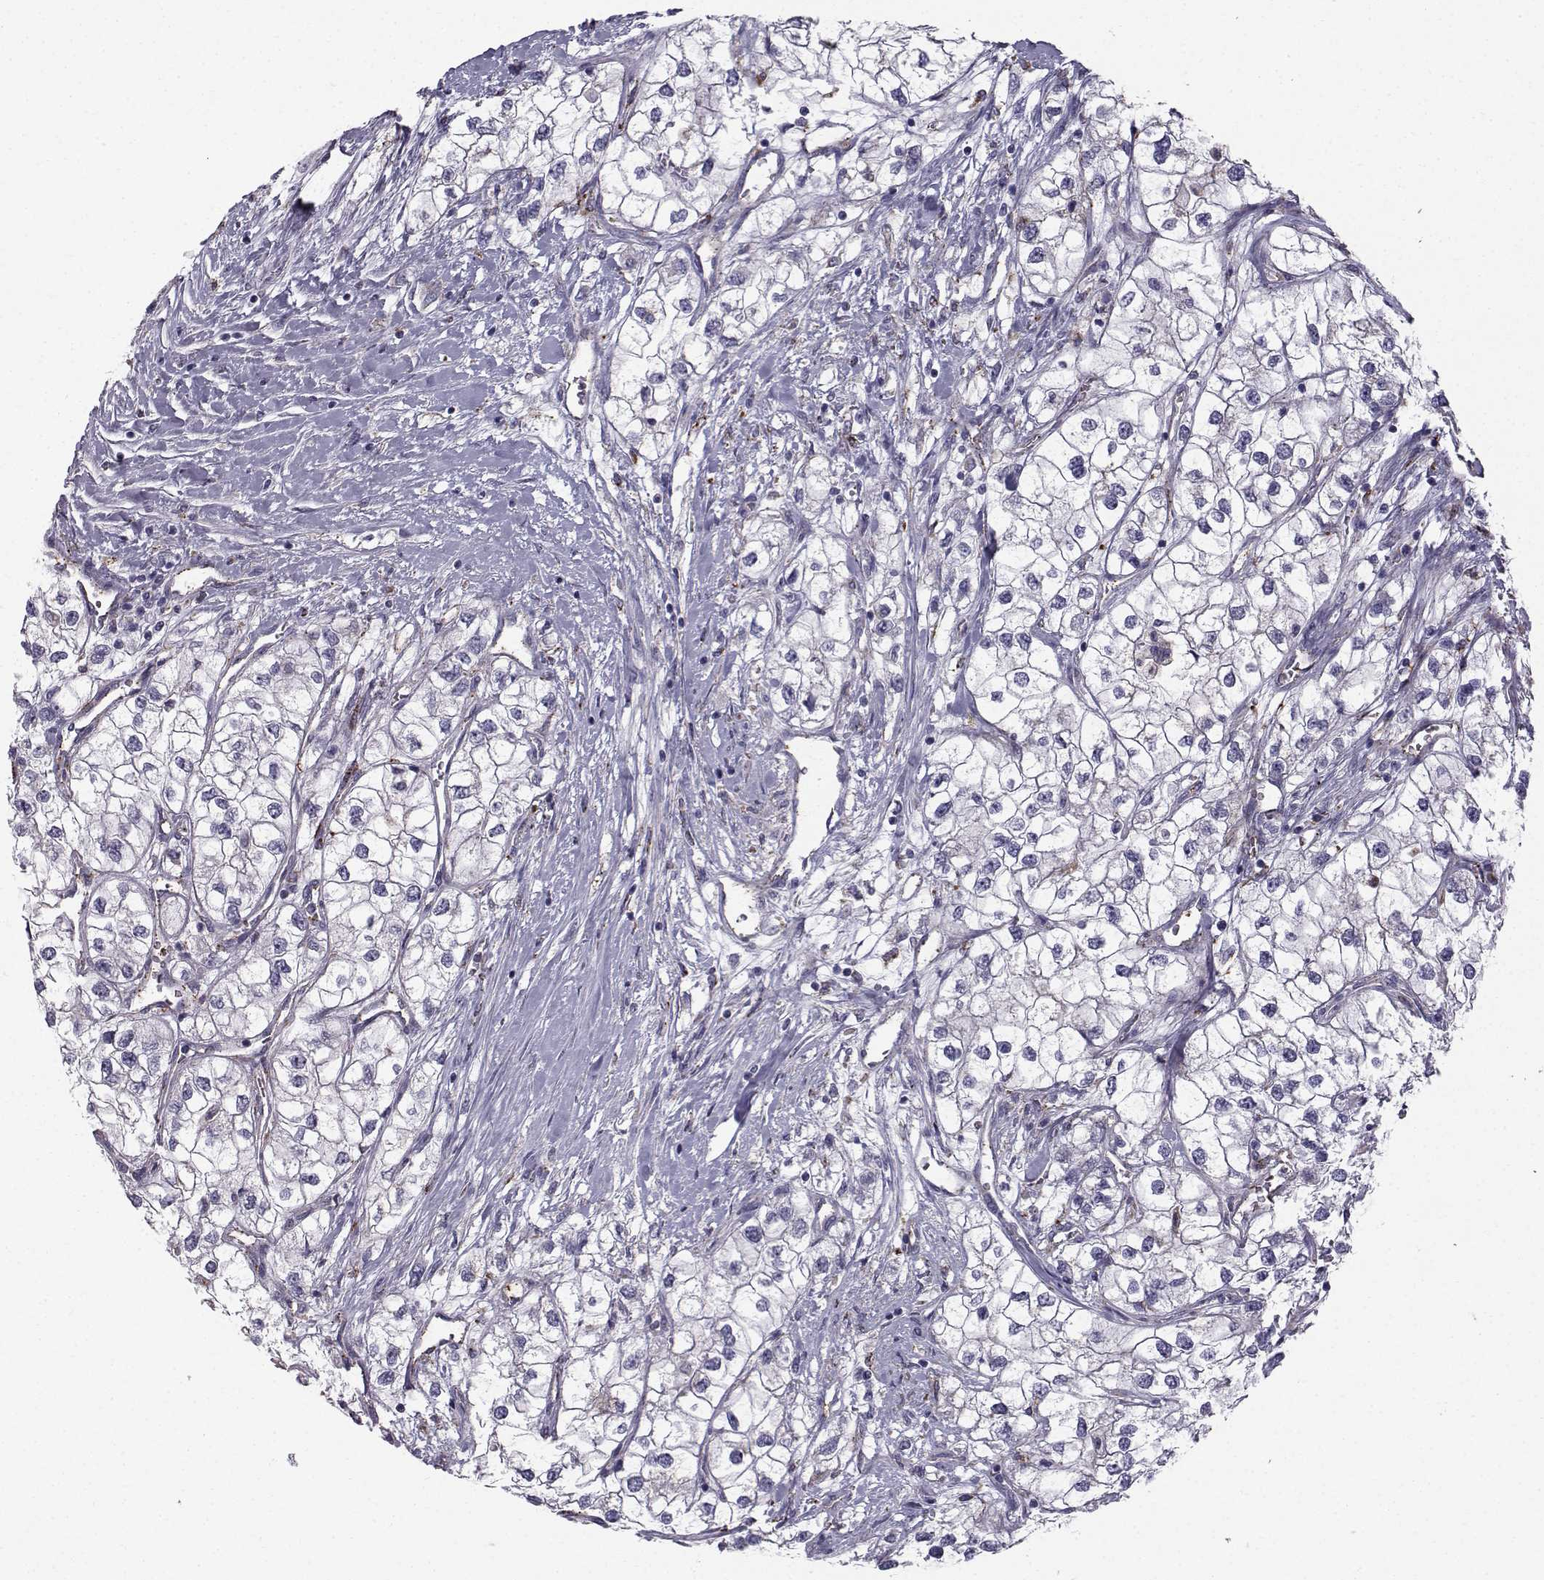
{"staining": {"intensity": "negative", "quantity": "none", "location": "none"}, "tissue": "renal cancer", "cell_type": "Tumor cells", "image_type": "cancer", "snomed": [{"axis": "morphology", "description": "Adenocarcinoma, NOS"}, {"axis": "topography", "description": "Kidney"}], "caption": "The image reveals no staining of tumor cells in adenocarcinoma (renal).", "gene": "CALCR", "patient": {"sex": "male", "age": 59}}